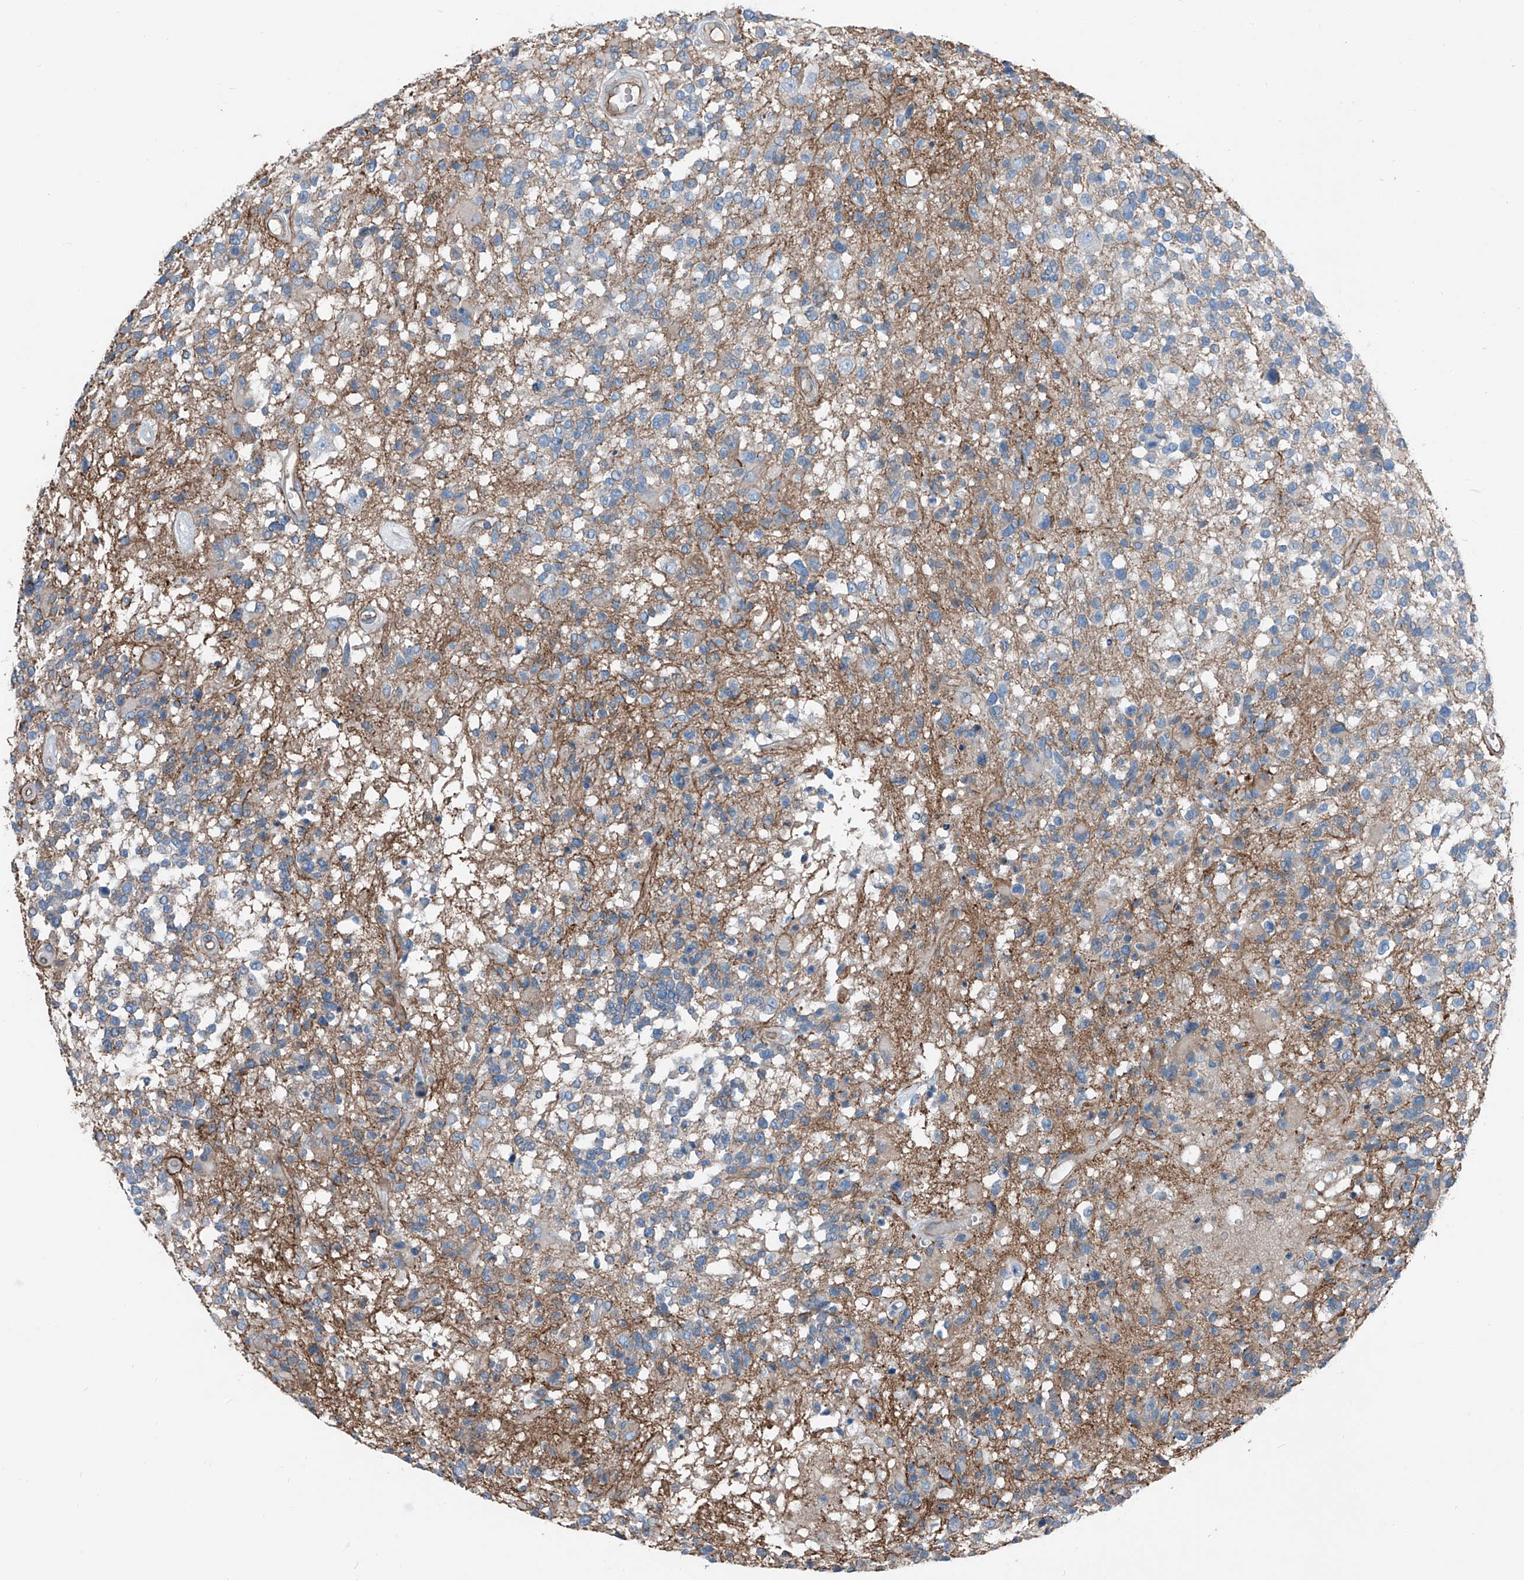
{"staining": {"intensity": "negative", "quantity": "none", "location": "none"}, "tissue": "glioma", "cell_type": "Tumor cells", "image_type": "cancer", "snomed": [{"axis": "morphology", "description": "Glioma, malignant, High grade"}, {"axis": "morphology", "description": "Glioblastoma, NOS"}, {"axis": "topography", "description": "Brain"}], "caption": "Immunohistochemistry of glioblastoma reveals no staining in tumor cells.", "gene": "THEMIS2", "patient": {"sex": "male", "age": 60}}